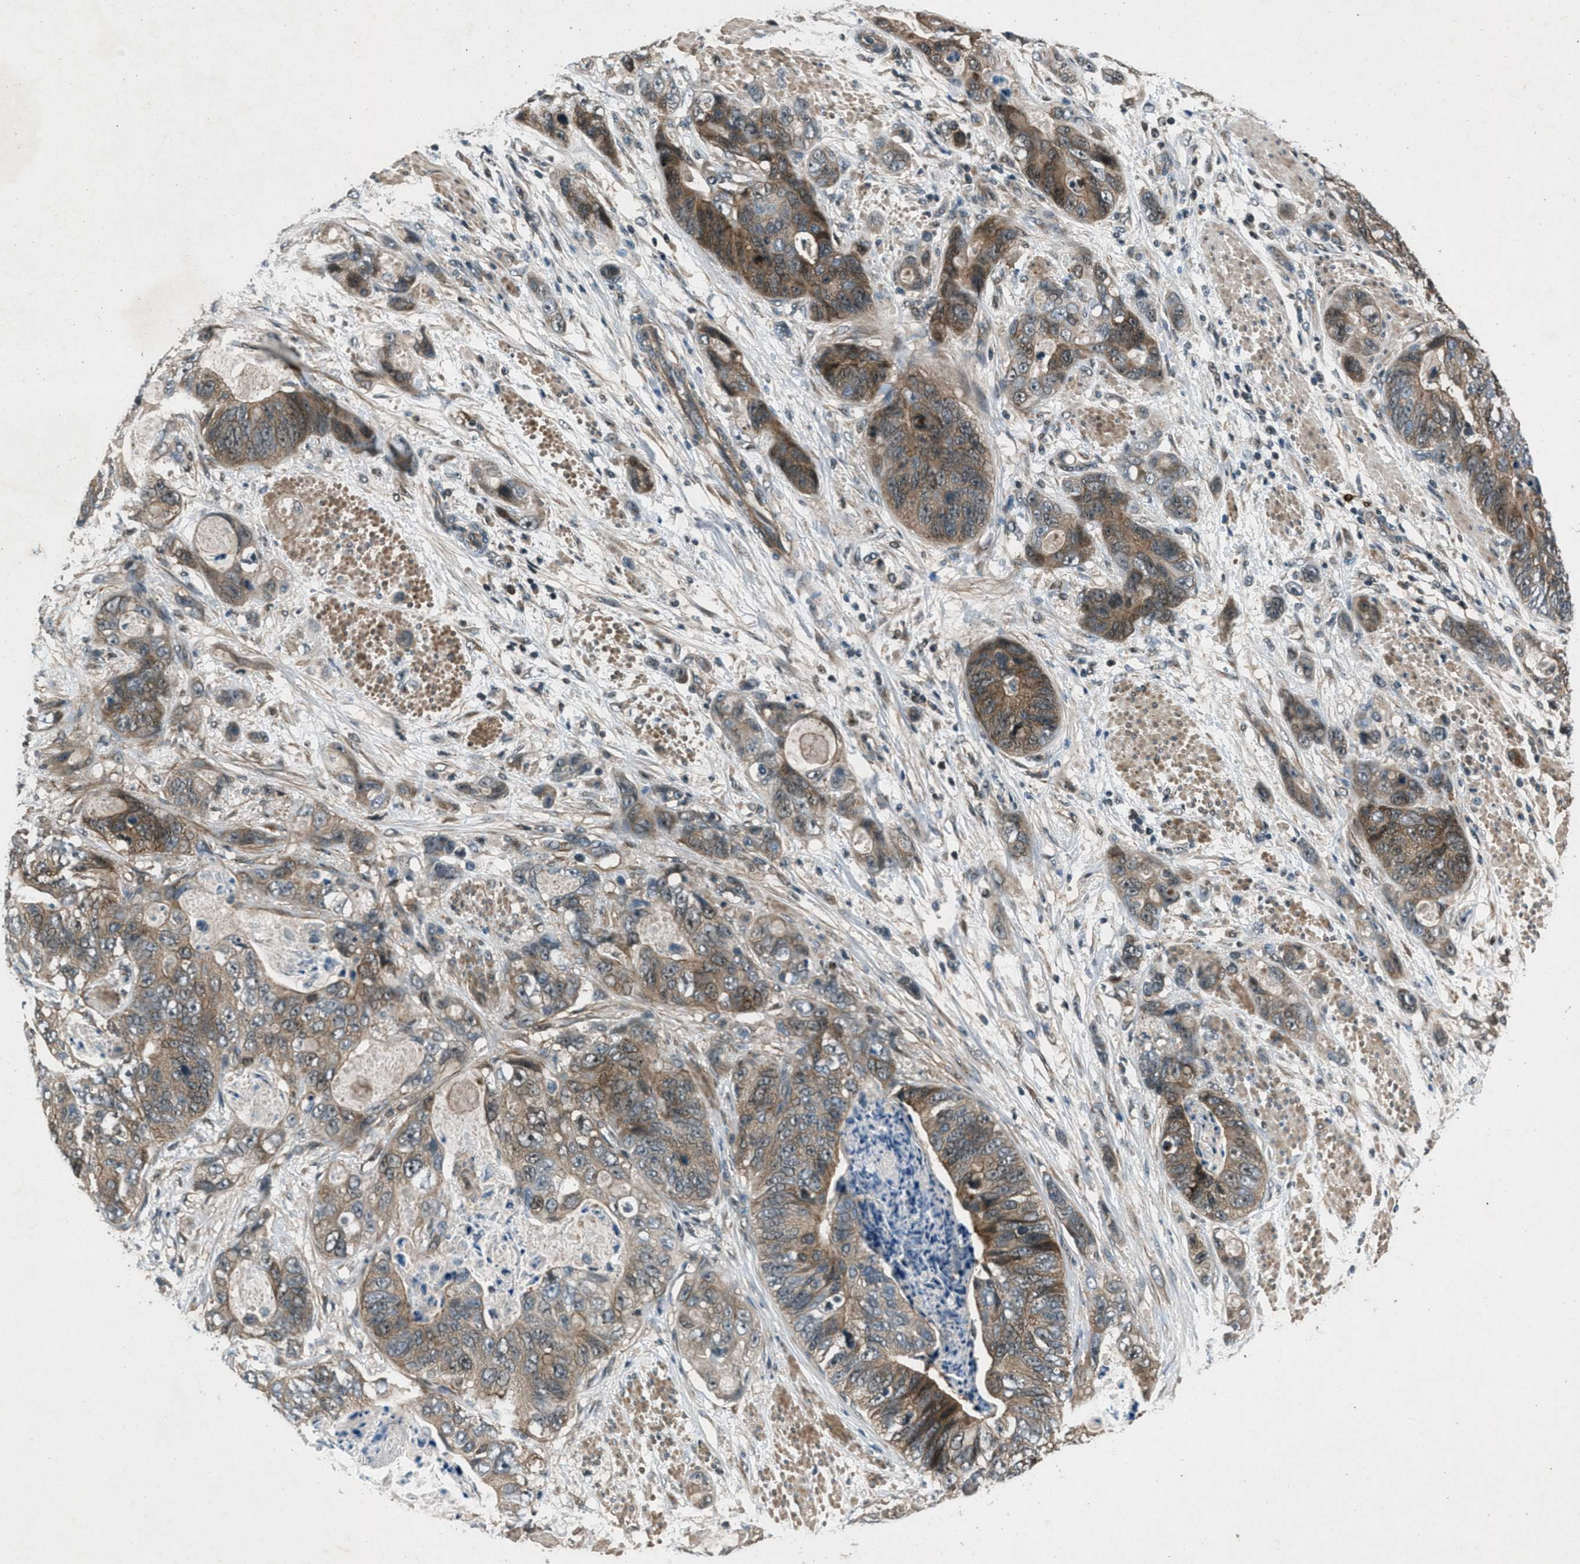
{"staining": {"intensity": "moderate", "quantity": ">75%", "location": "cytoplasmic/membranous"}, "tissue": "stomach cancer", "cell_type": "Tumor cells", "image_type": "cancer", "snomed": [{"axis": "morphology", "description": "Adenocarcinoma, NOS"}, {"axis": "topography", "description": "Stomach"}], "caption": "This is an image of immunohistochemistry (IHC) staining of stomach adenocarcinoma, which shows moderate expression in the cytoplasmic/membranous of tumor cells.", "gene": "EPSTI1", "patient": {"sex": "female", "age": 89}}